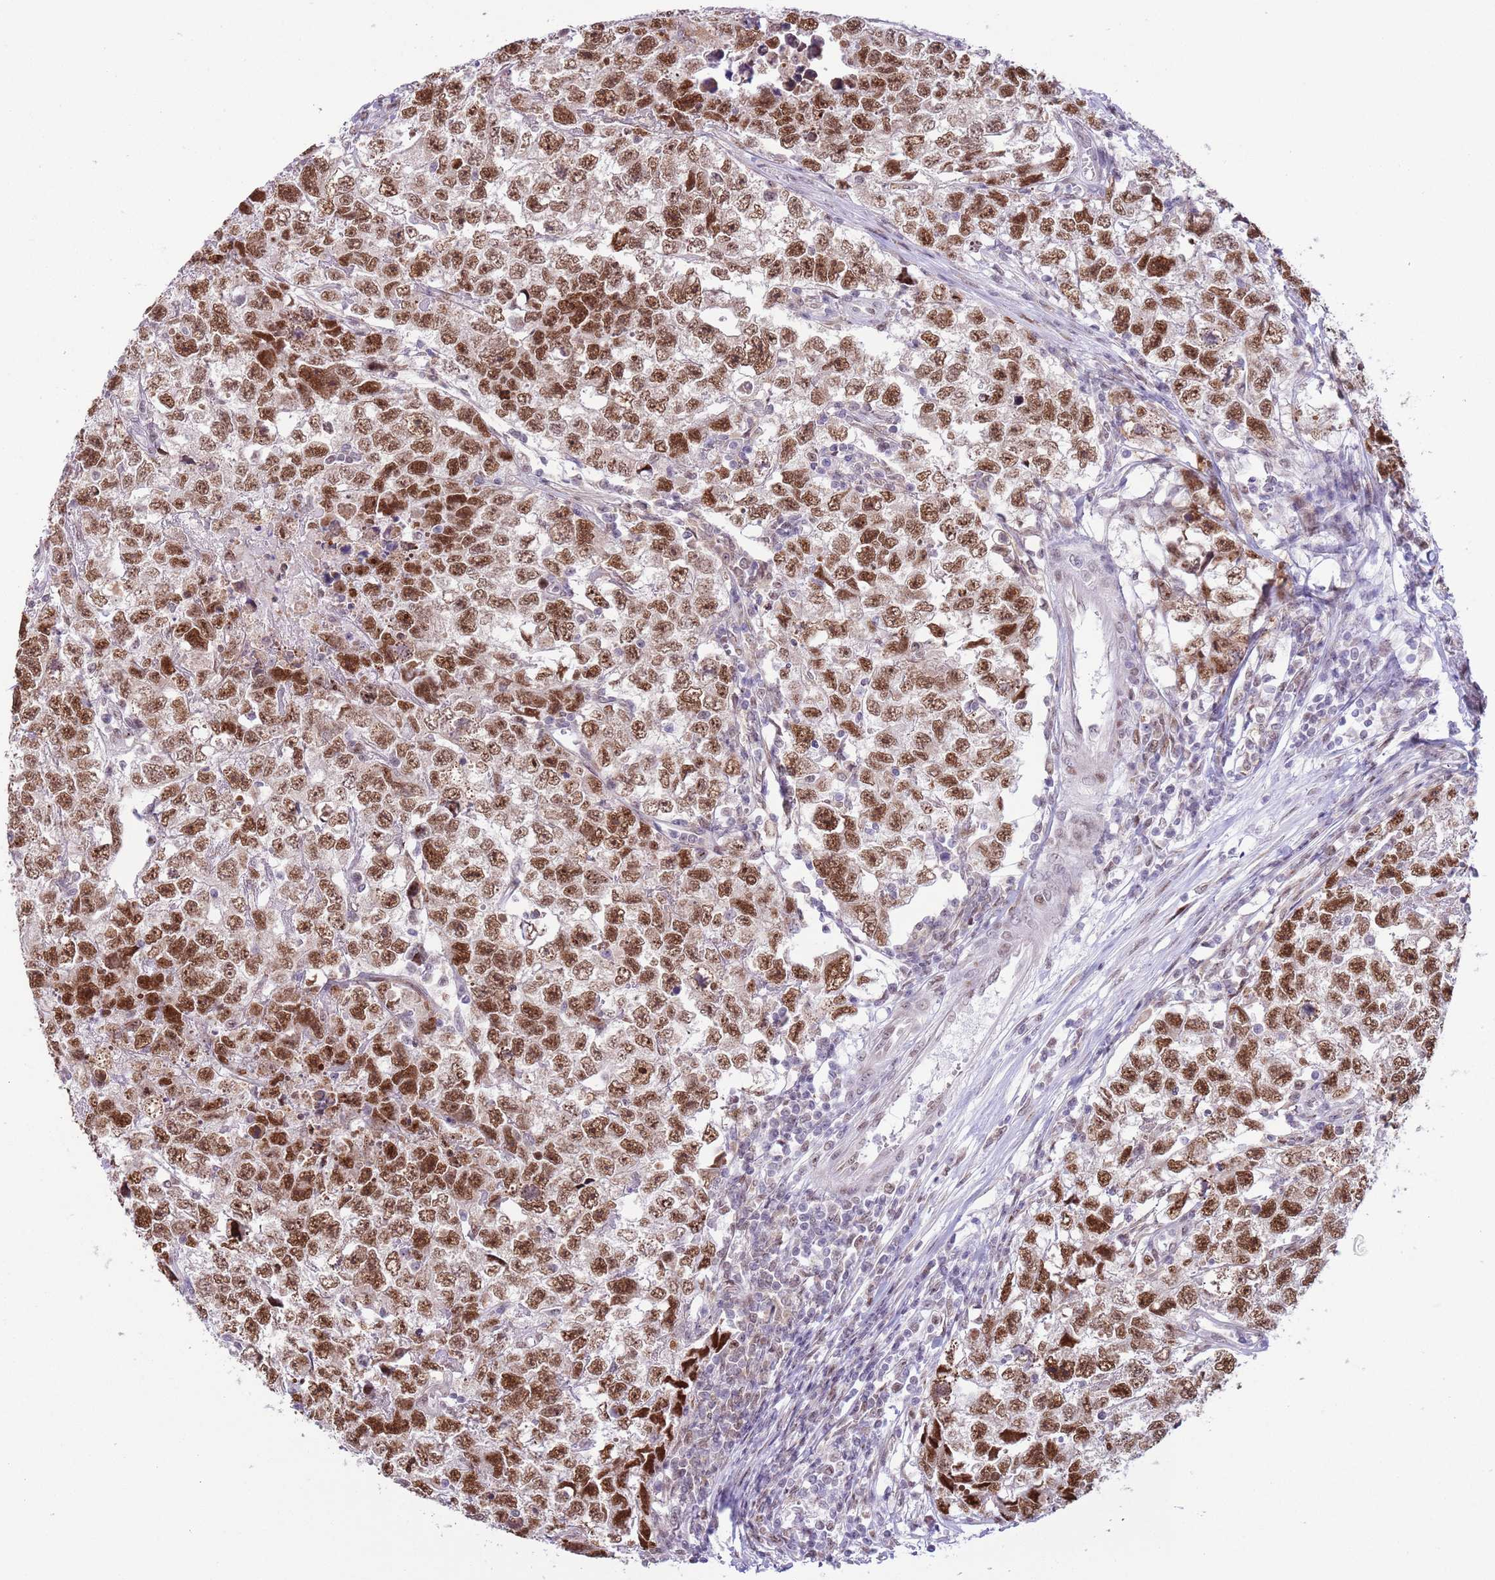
{"staining": {"intensity": "strong", "quantity": ">75%", "location": "nuclear"}, "tissue": "testis cancer", "cell_type": "Tumor cells", "image_type": "cancer", "snomed": [{"axis": "morphology", "description": "Carcinoma, Embryonal, NOS"}, {"axis": "topography", "description": "Testis"}], "caption": "Embryonal carcinoma (testis) stained for a protein (brown) exhibits strong nuclear positive staining in about >75% of tumor cells.", "gene": "ZNF576", "patient": {"sex": "male", "age": 22}}